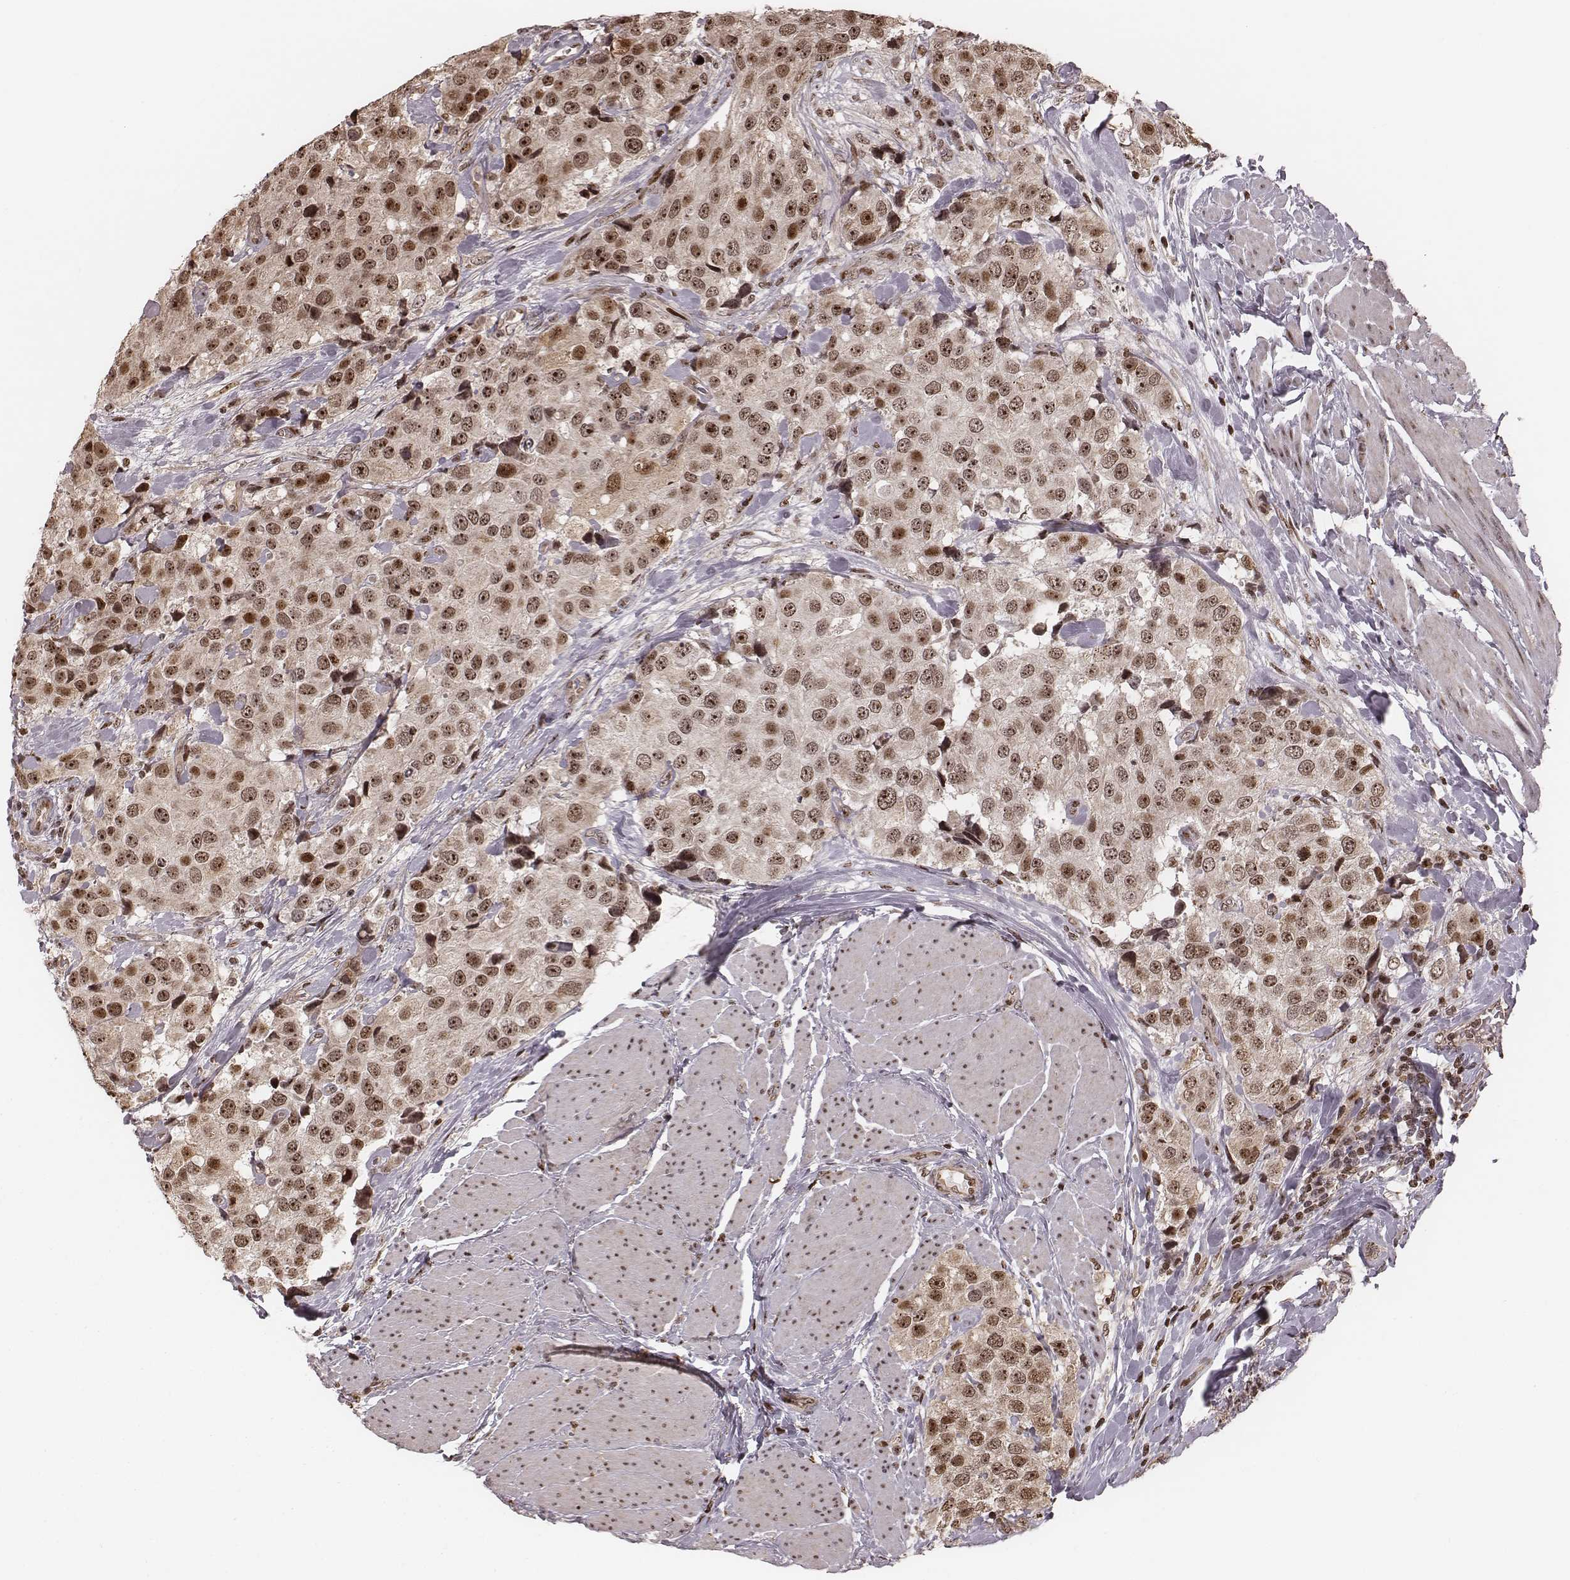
{"staining": {"intensity": "moderate", "quantity": ">75%", "location": "cytoplasmic/membranous,nuclear"}, "tissue": "urothelial cancer", "cell_type": "Tumor cells", "image_type": "cancer", "snomed": [{"axis": "morphology", "description": "Urothelial carcinoma, High grade"}, {"axis": "topography", "description": "Urinary bladder"}], "caption": "High-grade urothelial carcinoma stained with a brown dye exhibits moderate cytoplasmic/membranous and nuclear positive expression in approximately >75% of tumor cells.", "gene": "VRK3", "patient": {"sex": "female", "age": 64}}